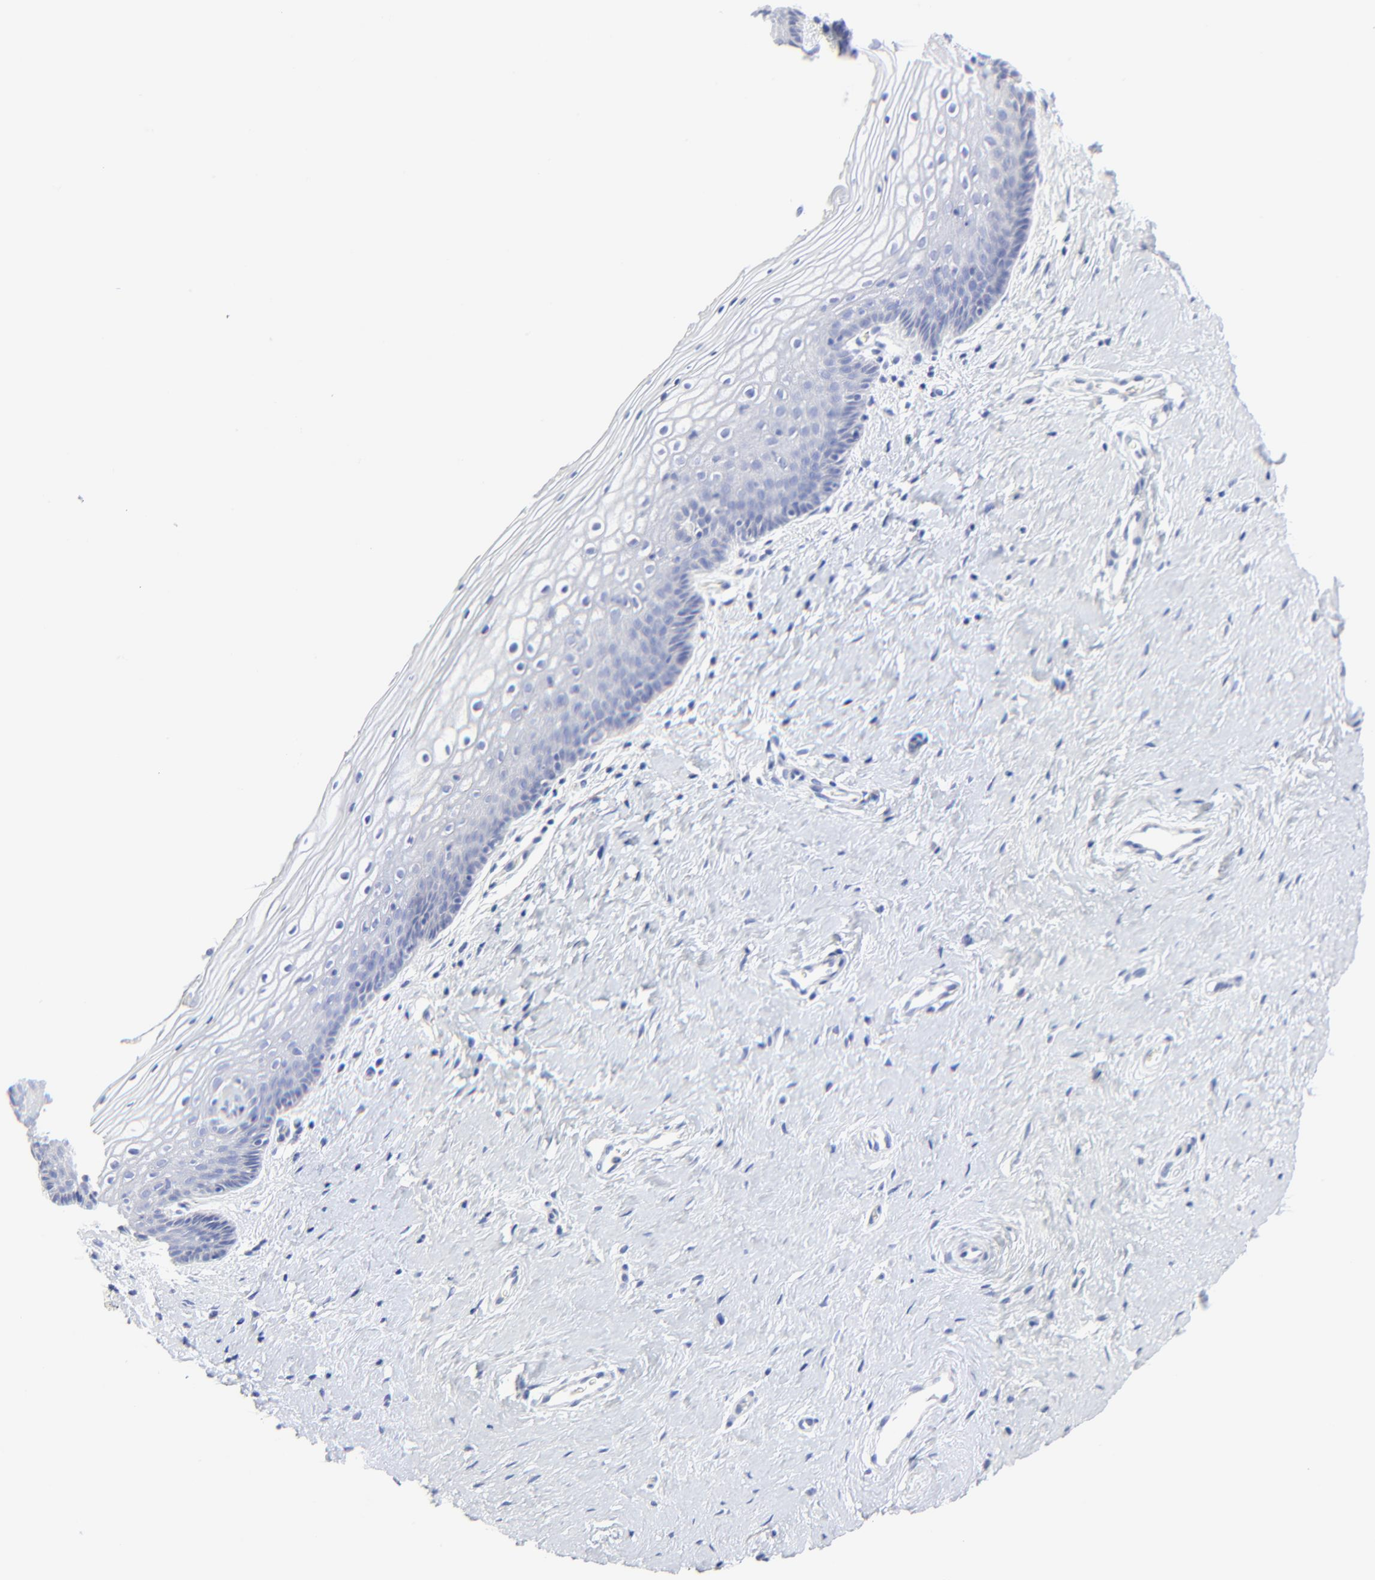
{"staining": {"intensity": "negative", "quantity": "none", "location": "none"}, "tissue": "vagina", "cell_type": "Squamous epithelial cells", "image_type": "normal", "snomed": [{"axis": "morphology", "description": "Normal tissue, NOS"}, {"axis": "topography", "description": "Vagina"}], "caption": "This is a photomicrograph of IHC staining of benign vagina, which shows no expression in squamous epithelial cells. (DAB (3,3'-diaminobenzidine) immunohistochemistry, high magnification).", "gene": "PSD3", "patient": {"sex": "female", "age": 46}}